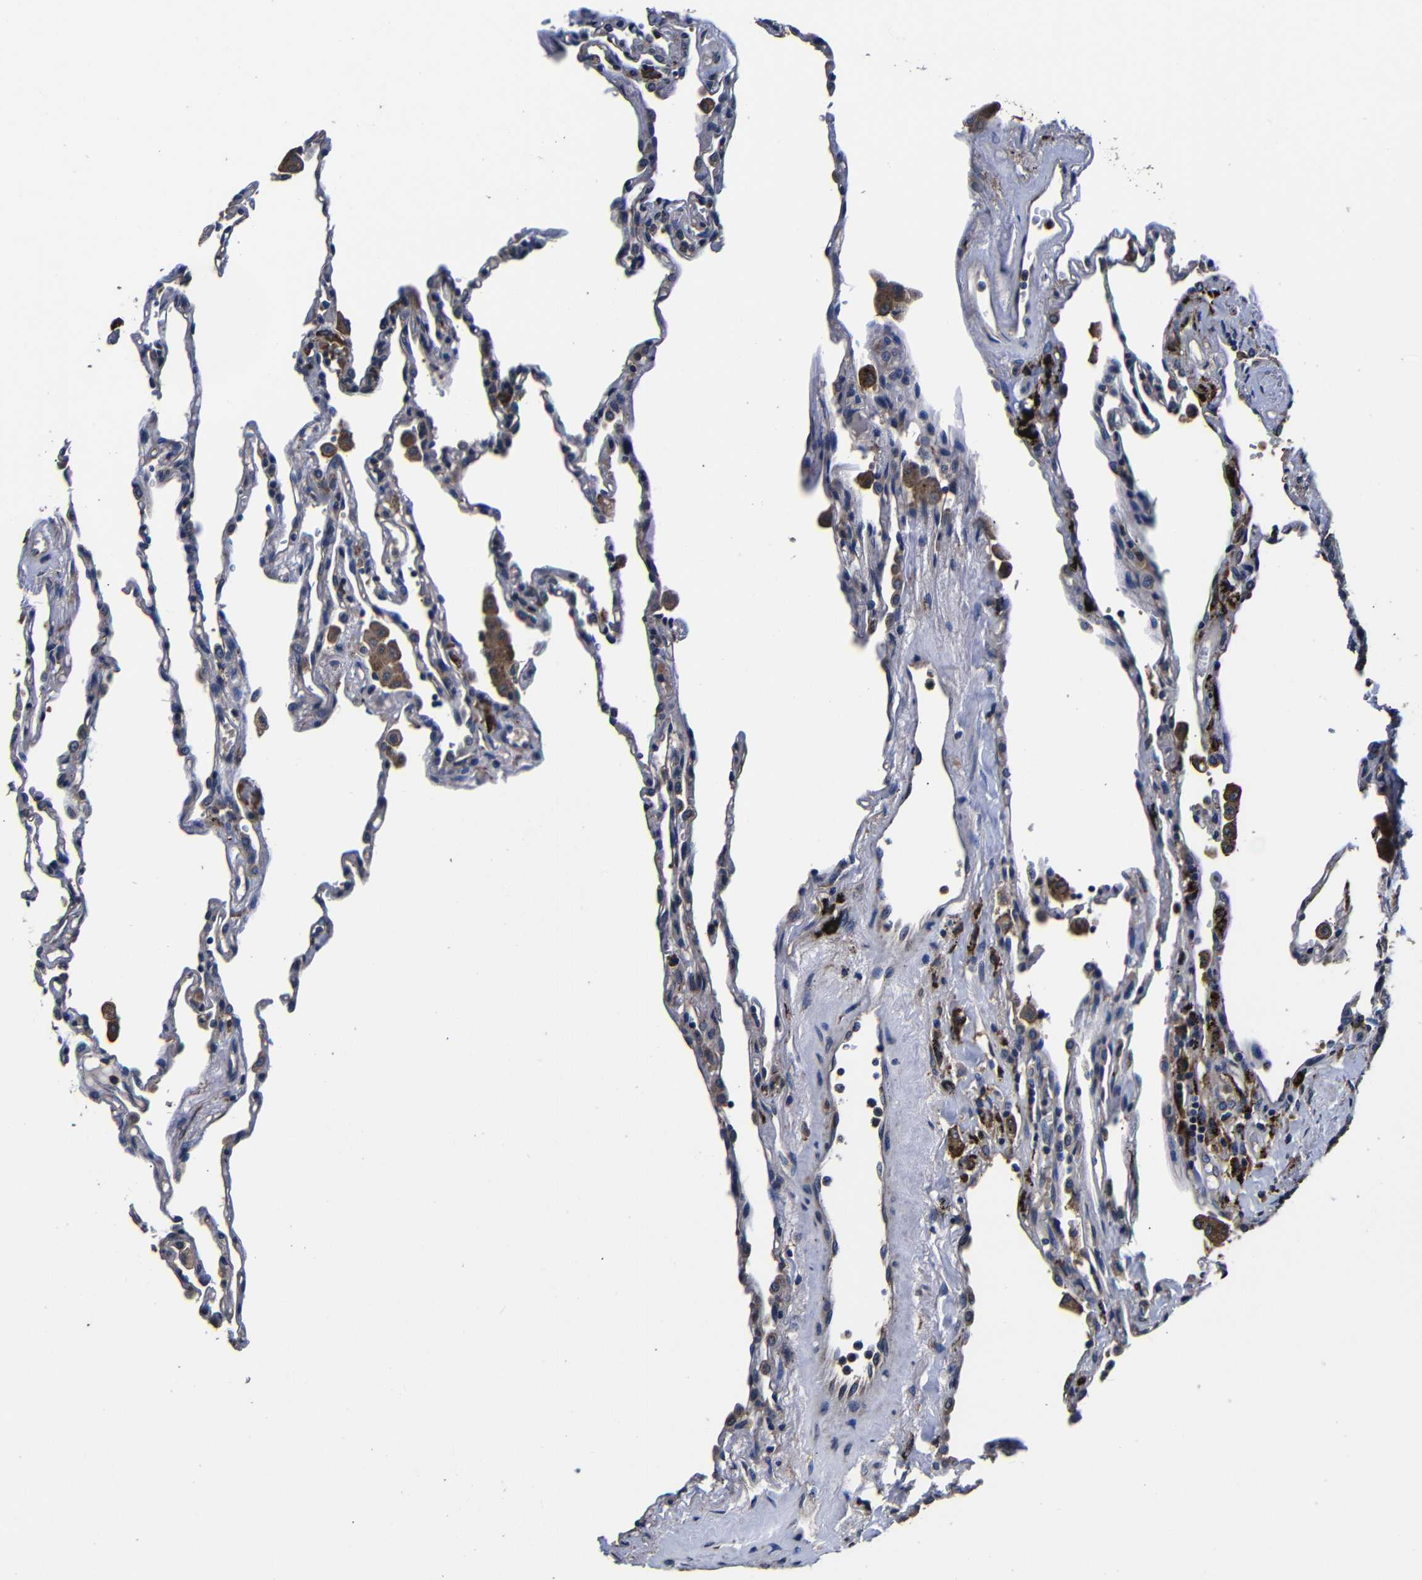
{"staining": {"intensity": "moderate", "quantity": "<25%", "location": "cytoplasmic/membranous"}, "tissue": "lung", "cell_type": "Alveolar cells", "image_type": "normal", "snomed": [{"axis": "morphology", "description": "Normal tissue, NOS"}, {"axis": "topography", "description": "Lung"}], "caption": "Human lung stained for a protein (brown) reveals moderate cytoplasmic/membranous positive positivity in about <25% of alveolar cells.", "gene": "SCN9A", "patient": {"sex": "male", "age": 59}}